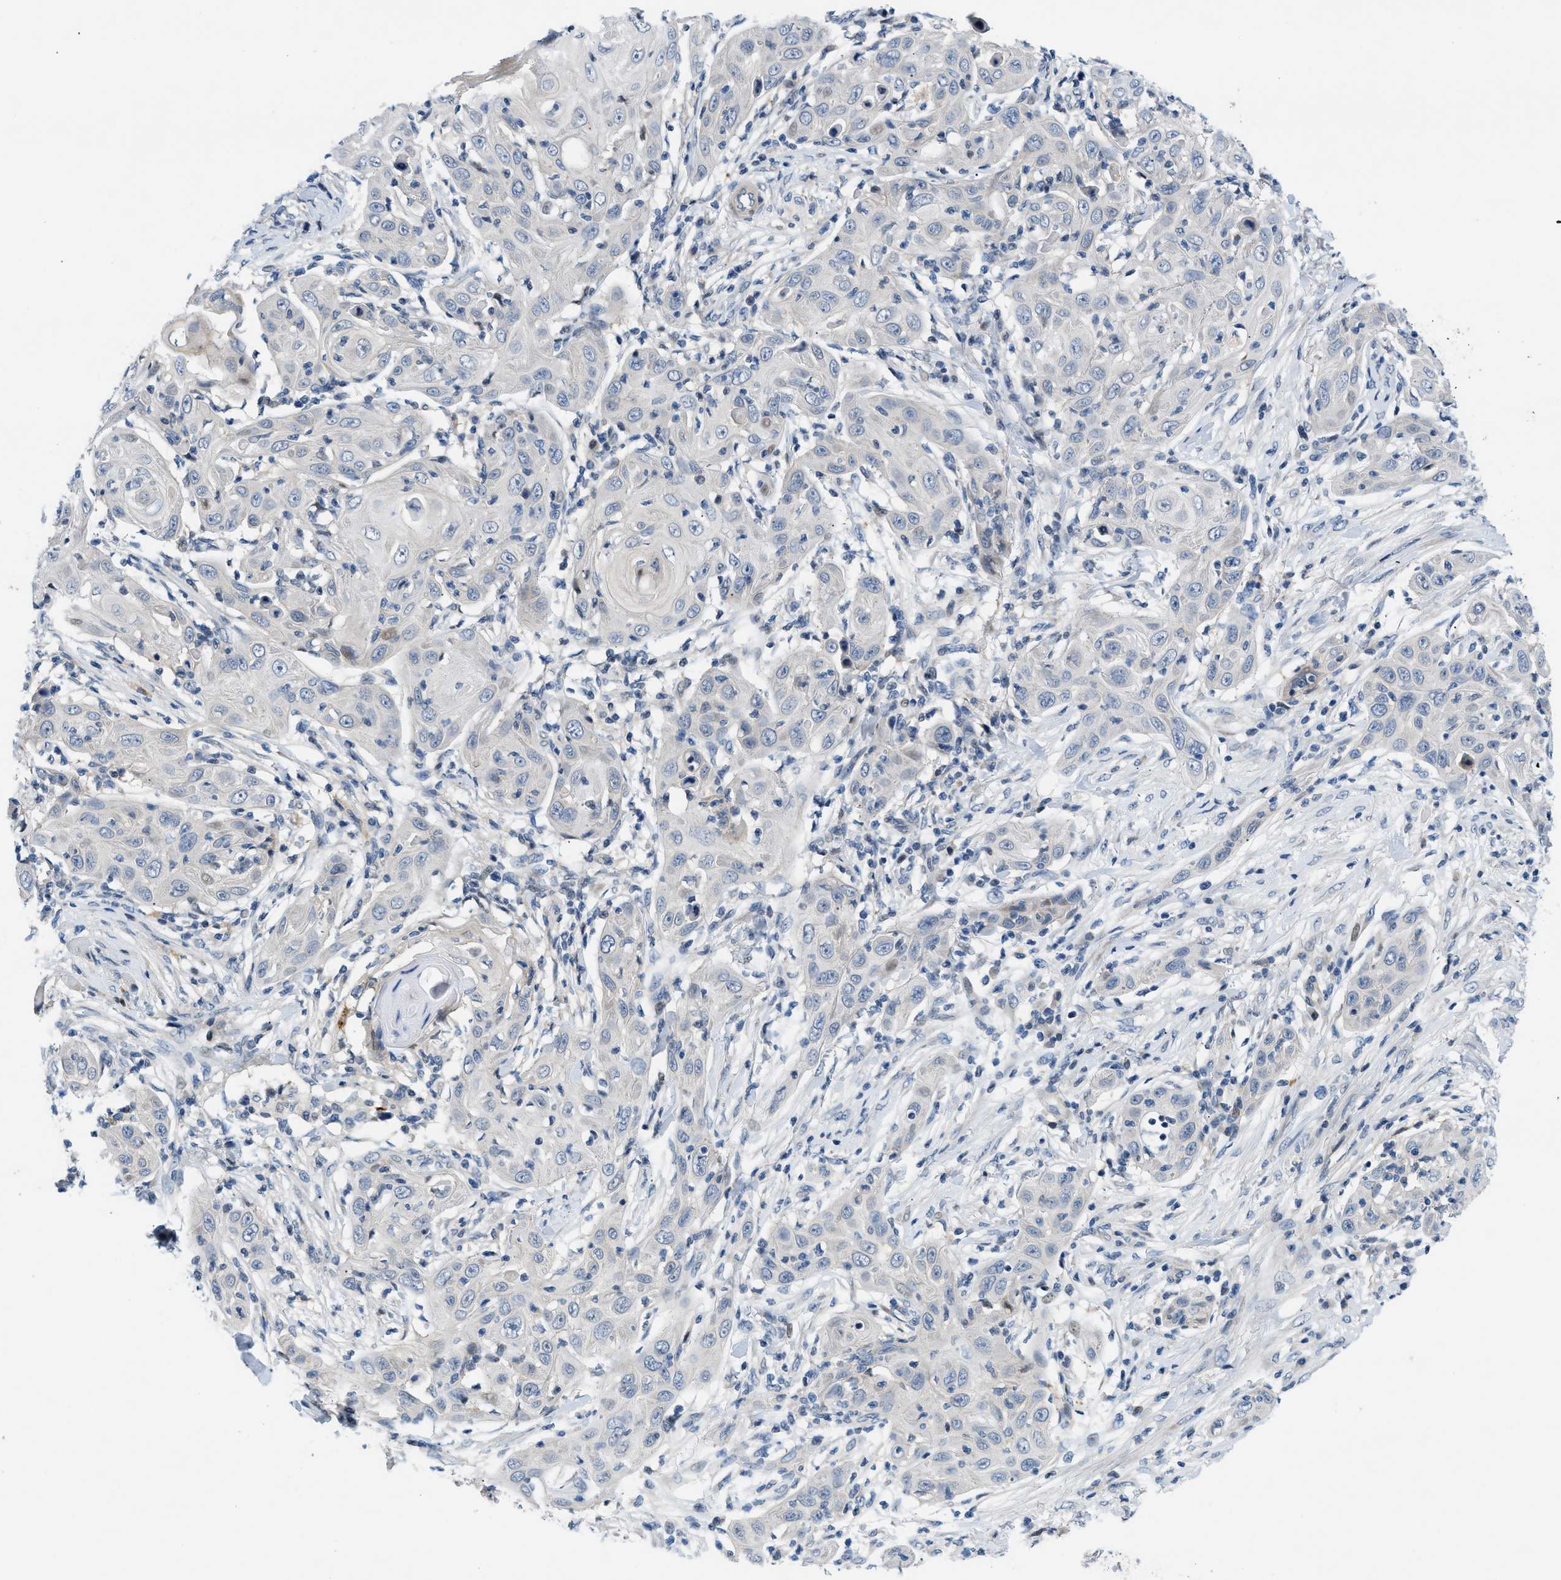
{"staining": {"intensity": "weak", "quantity": "<25%", "location": "nuclear"}, "tissue": "skin cancer", "cell_type": "Tumor cells", "image_type": "cancer", "snomed": [{"axis": "morphology", "description": "Squamous cell carcinoma, NOS"}, {"axis": "topography", "description": "Skin"}], "caption": "The histopathology image demonstrates no staining of tumor cells in skin cancer (squamous cell carcinoma).", "gene": "FDCSP", "patient": {"sex": "female", "age": 88}}